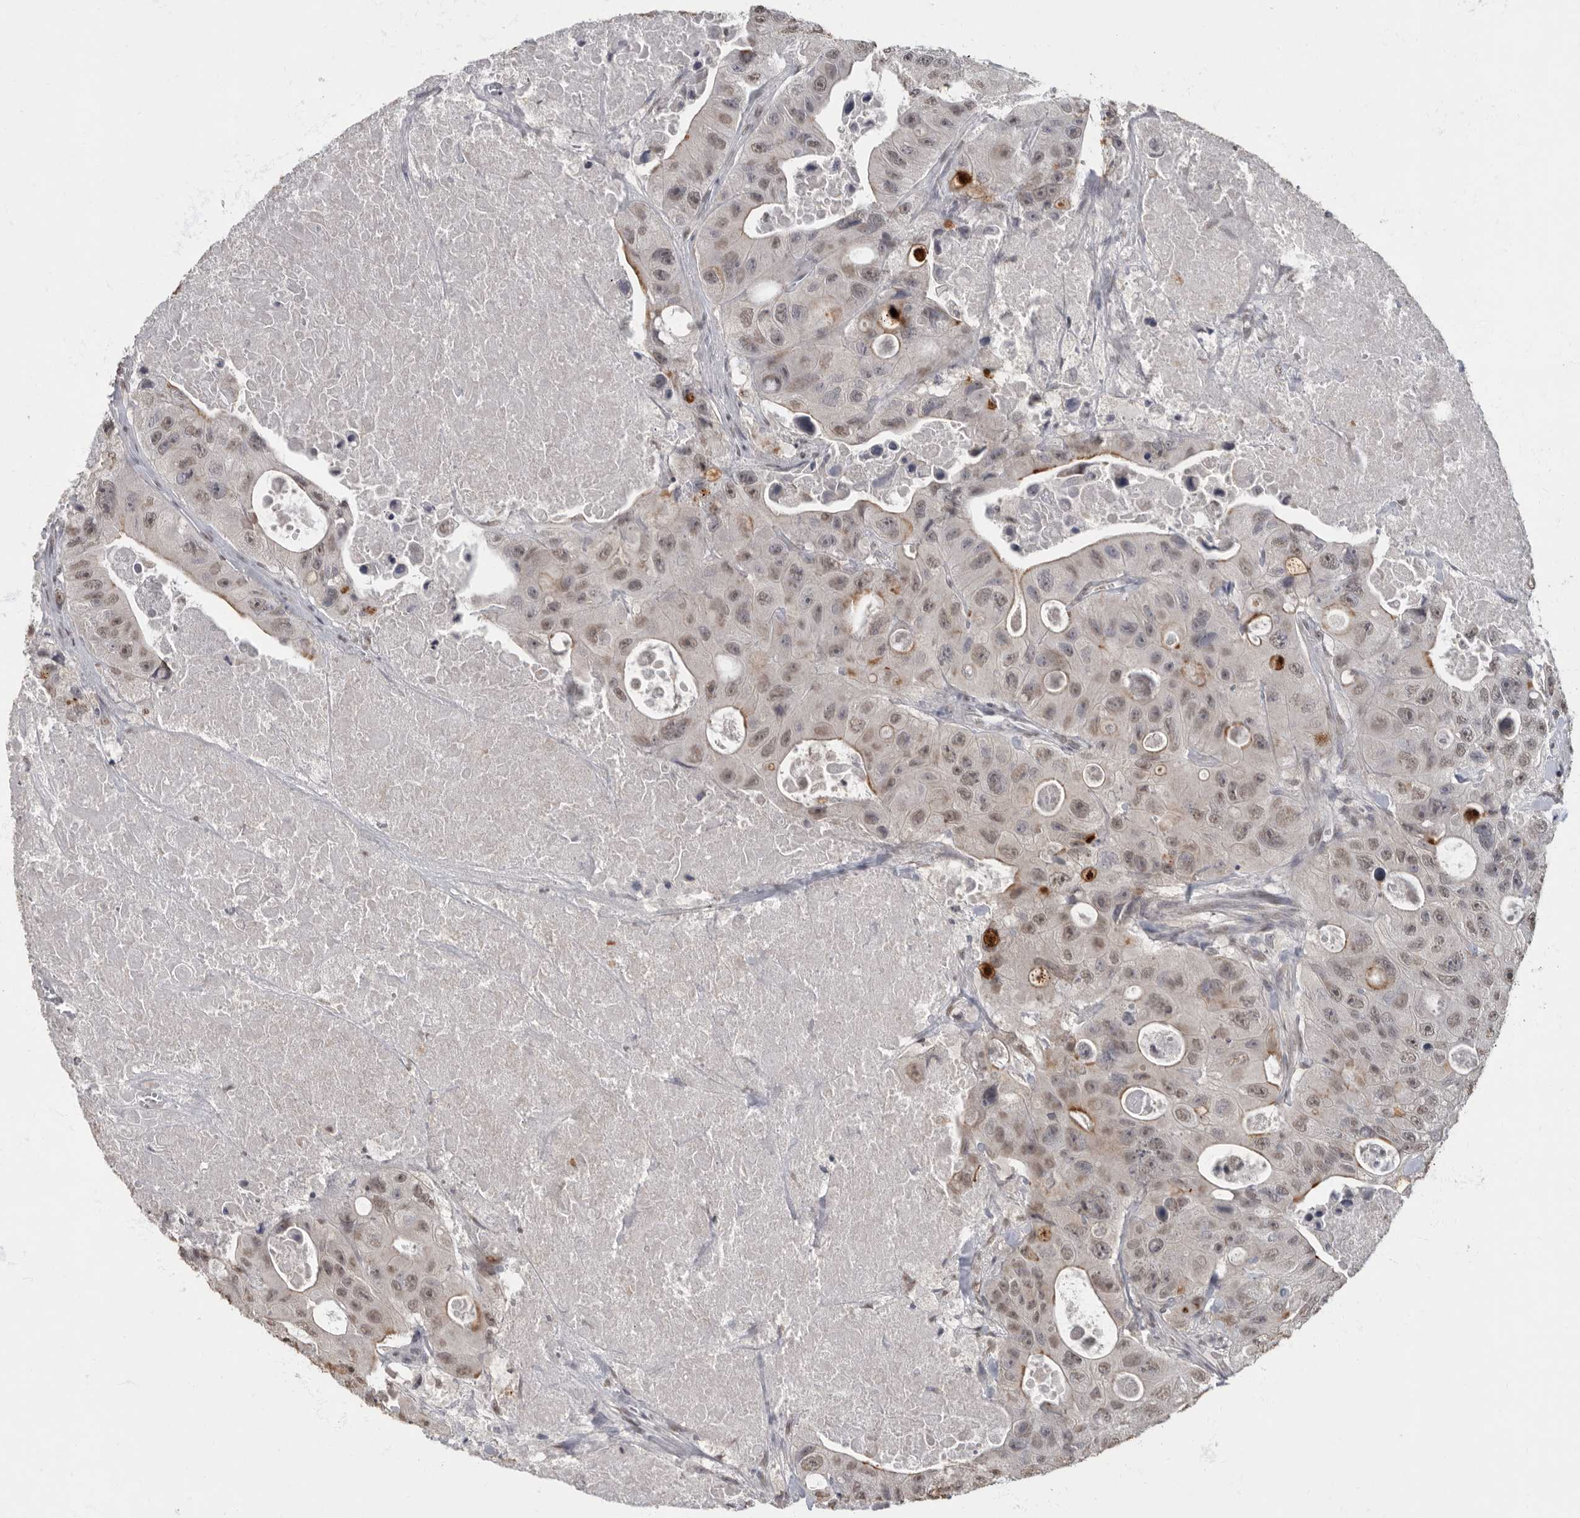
{"staining": {"intensity": "weak", "quantity": ">75%", "location": "nuclear"}, "tissue": "colorectal cancer", "cell_type": "Tumor cells", "image_type": "cancer", "snomed": [{"axis": "morphology", "description": "Adenocarcinoma, NOS"}, {"axis": "topography", "description": "Colon"}], "caption": "DAB immunohistochemical staining of human colorectal cancer (adenocarcinoma) demonstrates weak nuclear protein staining in approximately >75% of tumor cells. (DAB = brown stain, brightfield microscopy at high magnification).", "gene": "NBL1", "patient": {"sex": "female", "age": 46}}